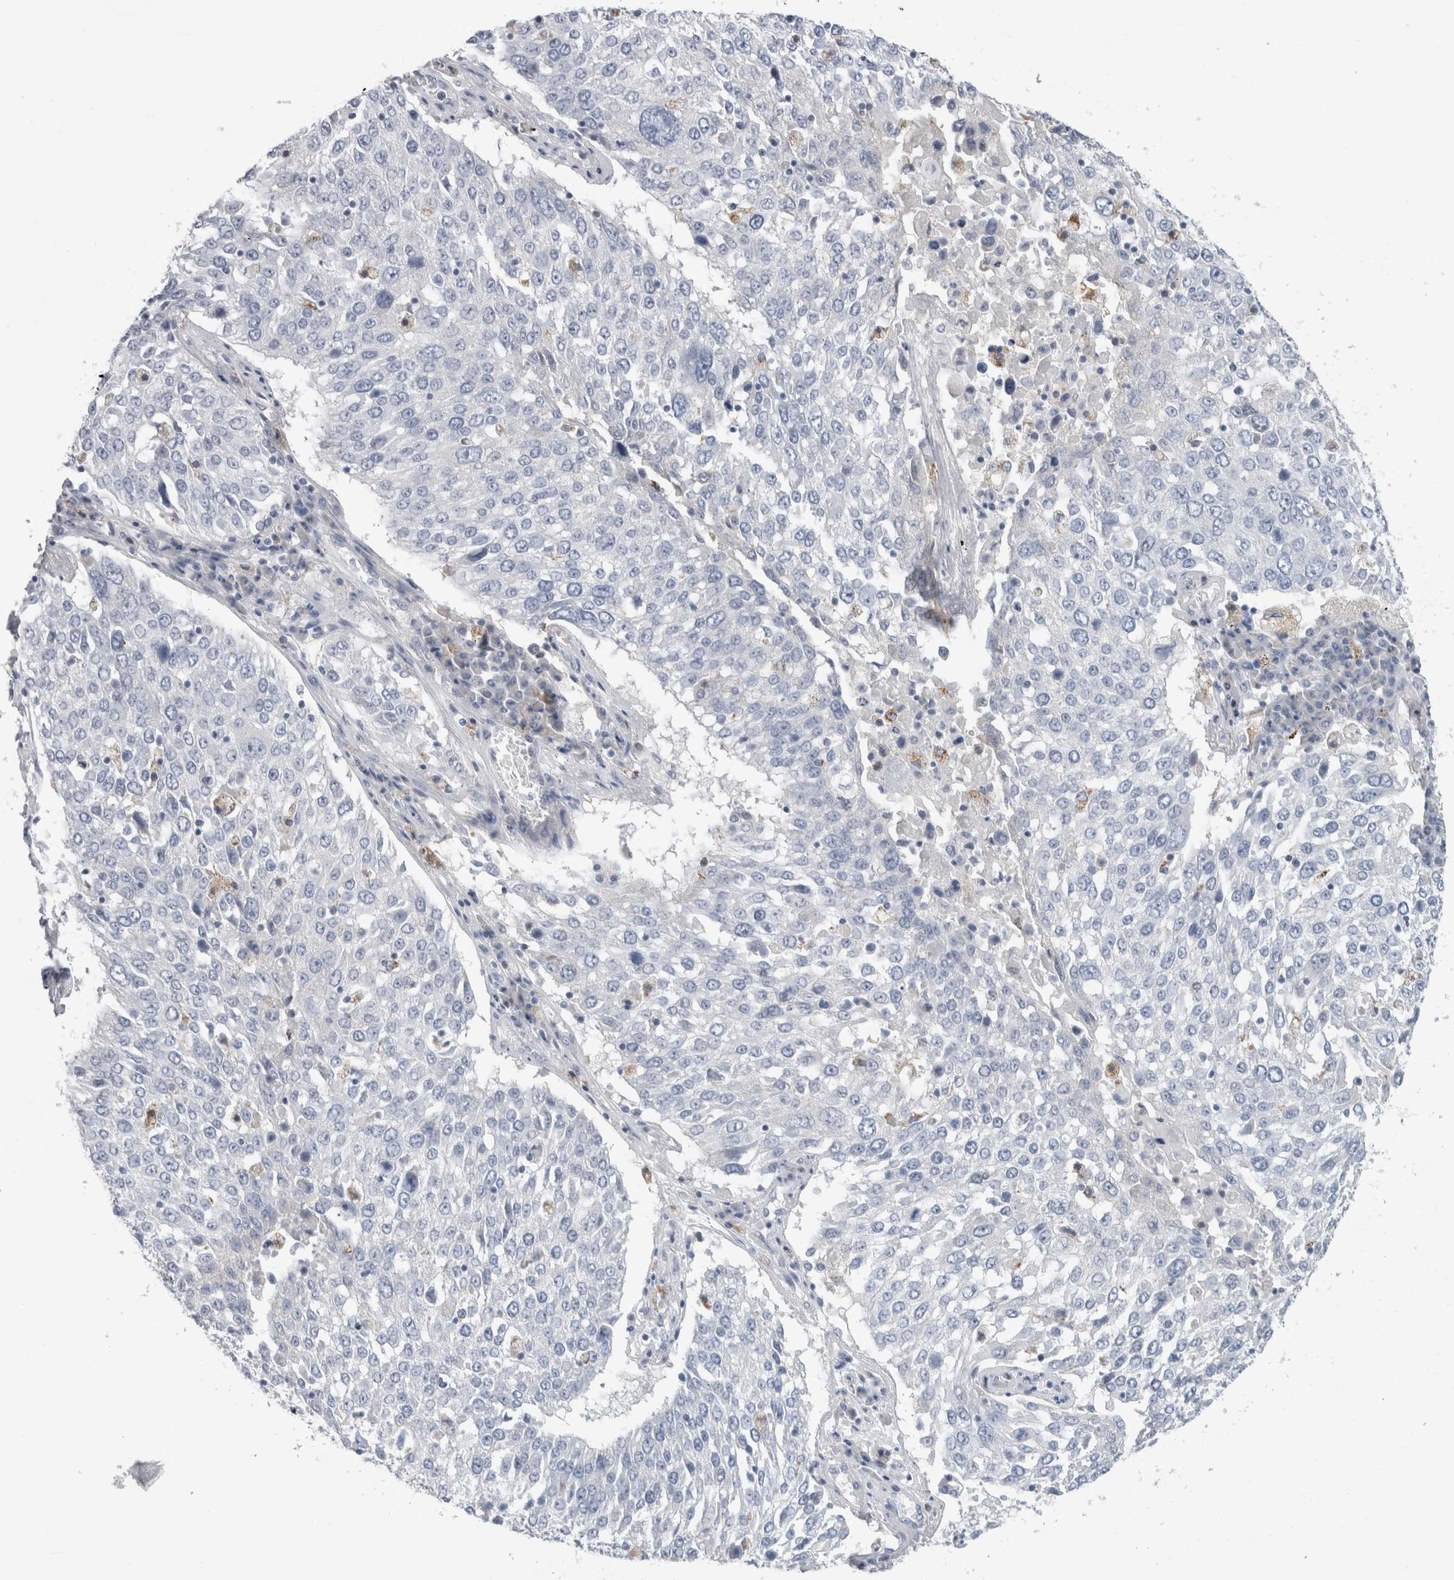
{"staining": {"intensity": "negative", "quantity": "none", "location": "none"}, "tissue": "lung cancer", "cell_type": "Tumor cells", "image_type": "cancer", "snomed": [{"axis": "morphology", "description": "Squamous cell carcinoma, NOS"}, {"axis": "topography", "description": "Lung"}], "caption": "High power microscopy photomicrograph of an IHC image of lung squamous cell carcinoma, revealing no significant staining in tumor cells.", "gene": "GATM", "patient": {"sex": "male", "age": 65}}